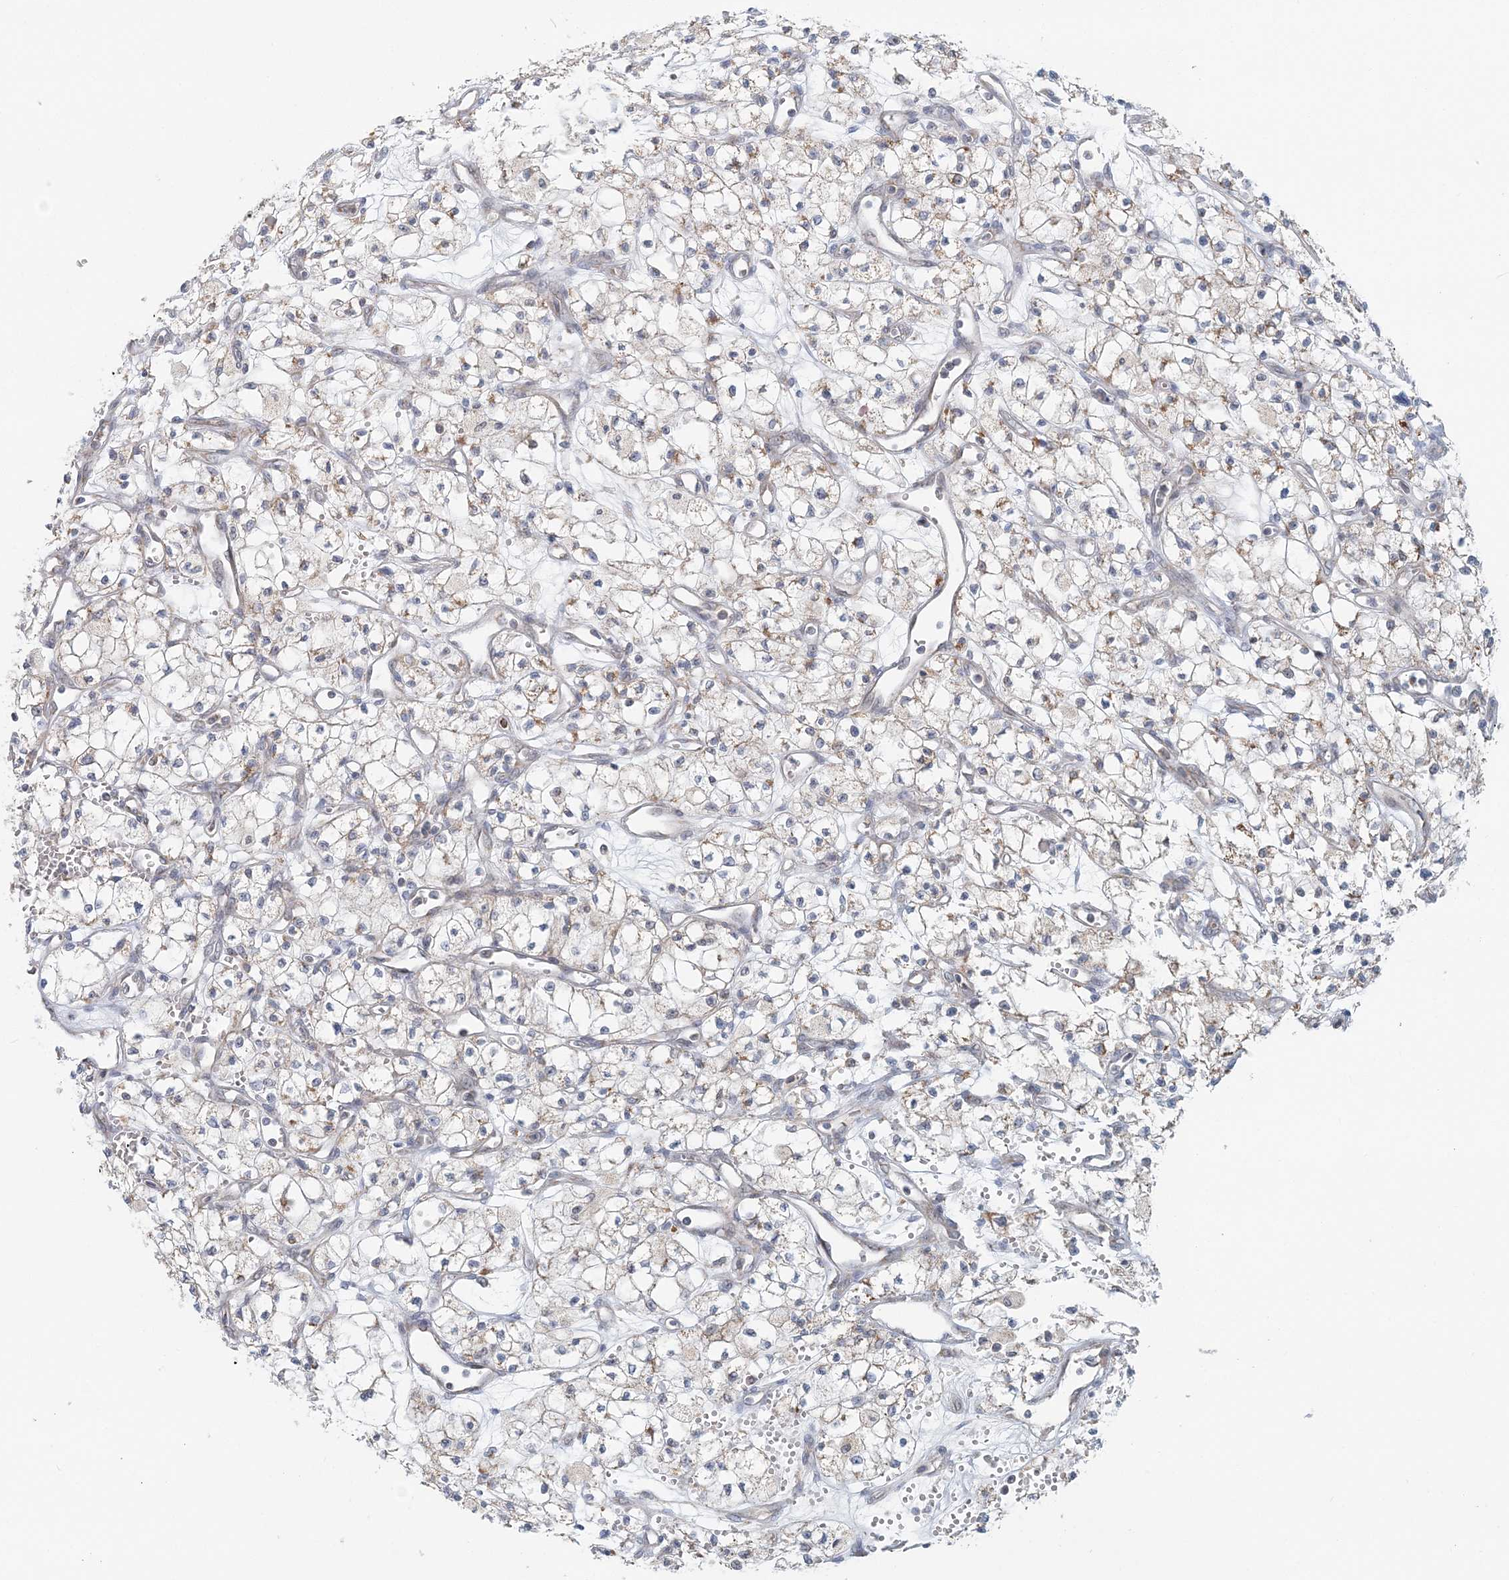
{"staining": {"intensity": "weak", "quantity": "25%-75%", "location": "cytoplasmic/membranous"}, "tissue": "renal cancer", "cell_type": "Tumor cells", "image_type": "cancer", "snomed": [{"axis": "morphology", "description": "Adenocarcinoma, NOS"}, {"axis": "topography", "description": "Kidney"}], "caption": "The image demonstrates immunohistochemical staining of renal cancer (adenocarcinoma). There is weak cytoplasmic/membranous positivity is present in approximately 25%-75% of tumor cells. (DAB (3,3'-diaminobenzidine) = brown stain, brightfield microscopy at high magnification).", "gene": "RNF150", "patient": {"sex": "male", "age": 59}}